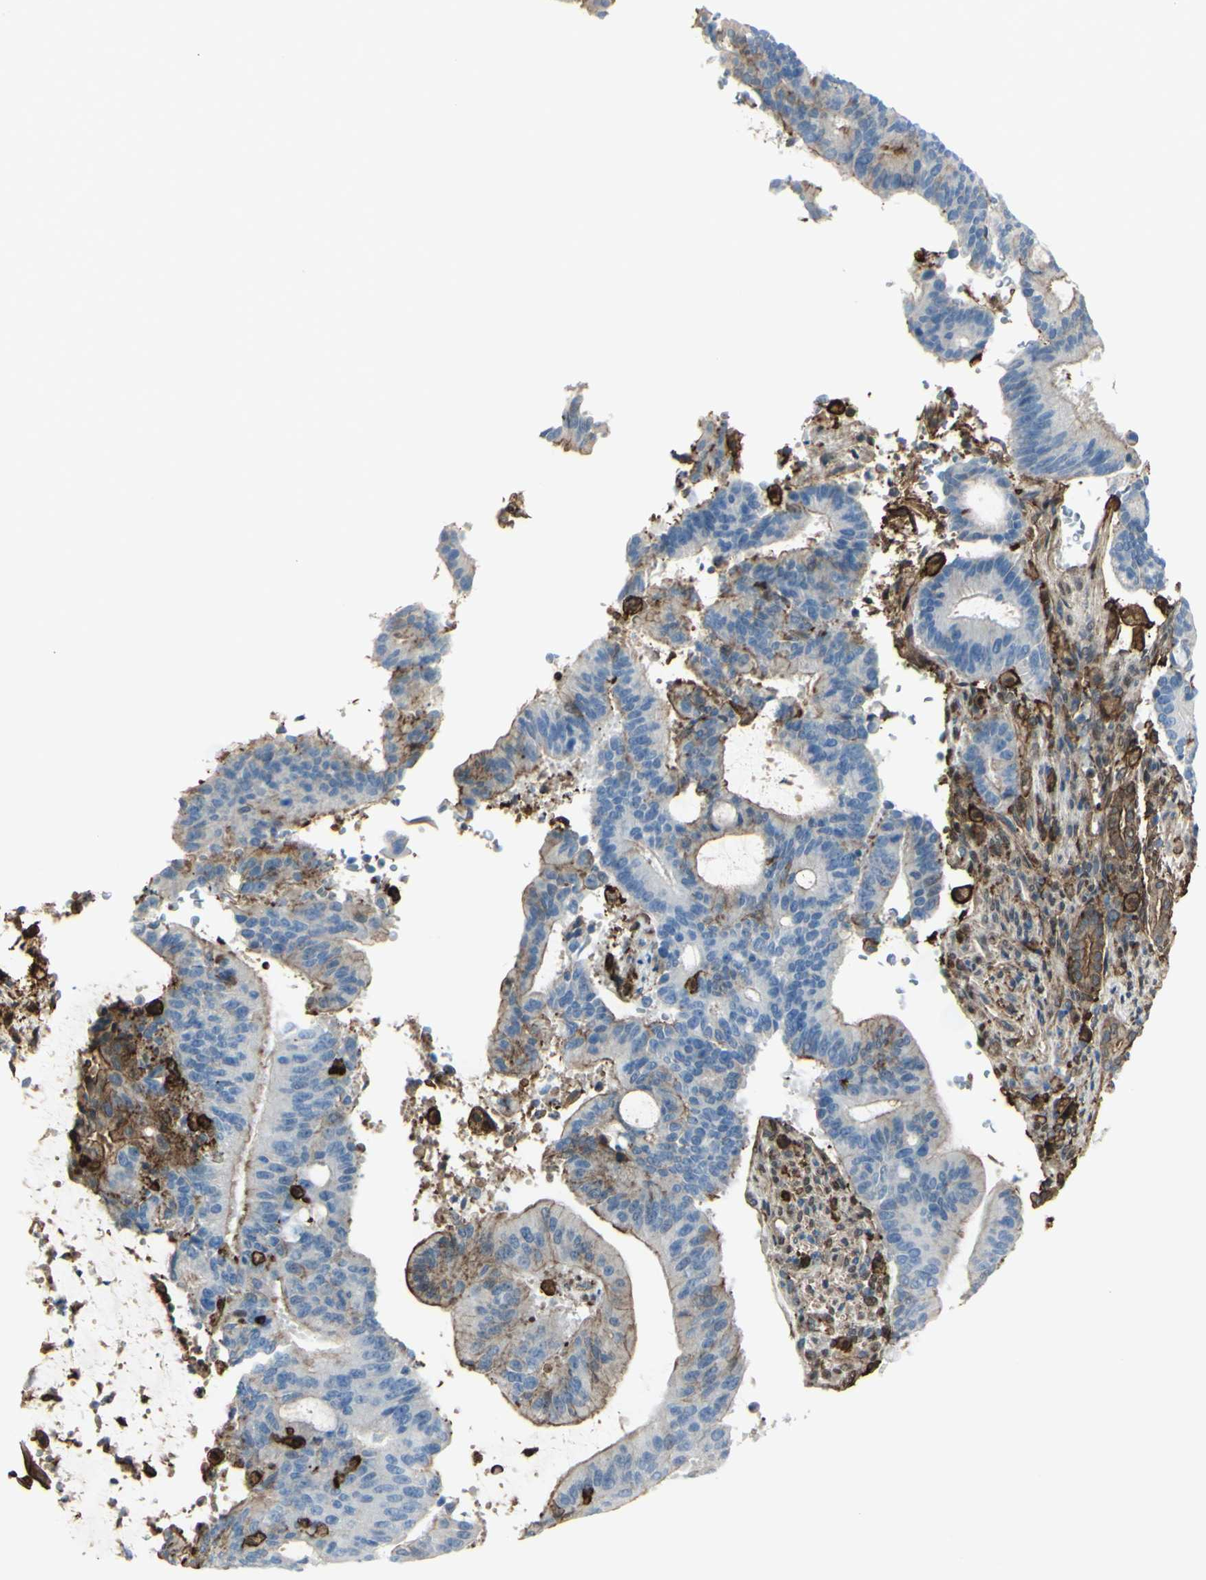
{"staining": {"intensity": "negative", "quantity": "none", "location": "none"}, "tissue": "liver cancer", "cell_type": "Tumor cells", "image_type": "cancer", "snomed": [{"axis": "morphology", "description": "Cholangiocarcinoma"}, {"axis": "topography", "description": "Liver"}], "caption": "Tumor cells show no significant staining in liver cancer (cholangiocarcinoma).", "gene": "GSN", "patient": {"sex": "female", "age": 73}}